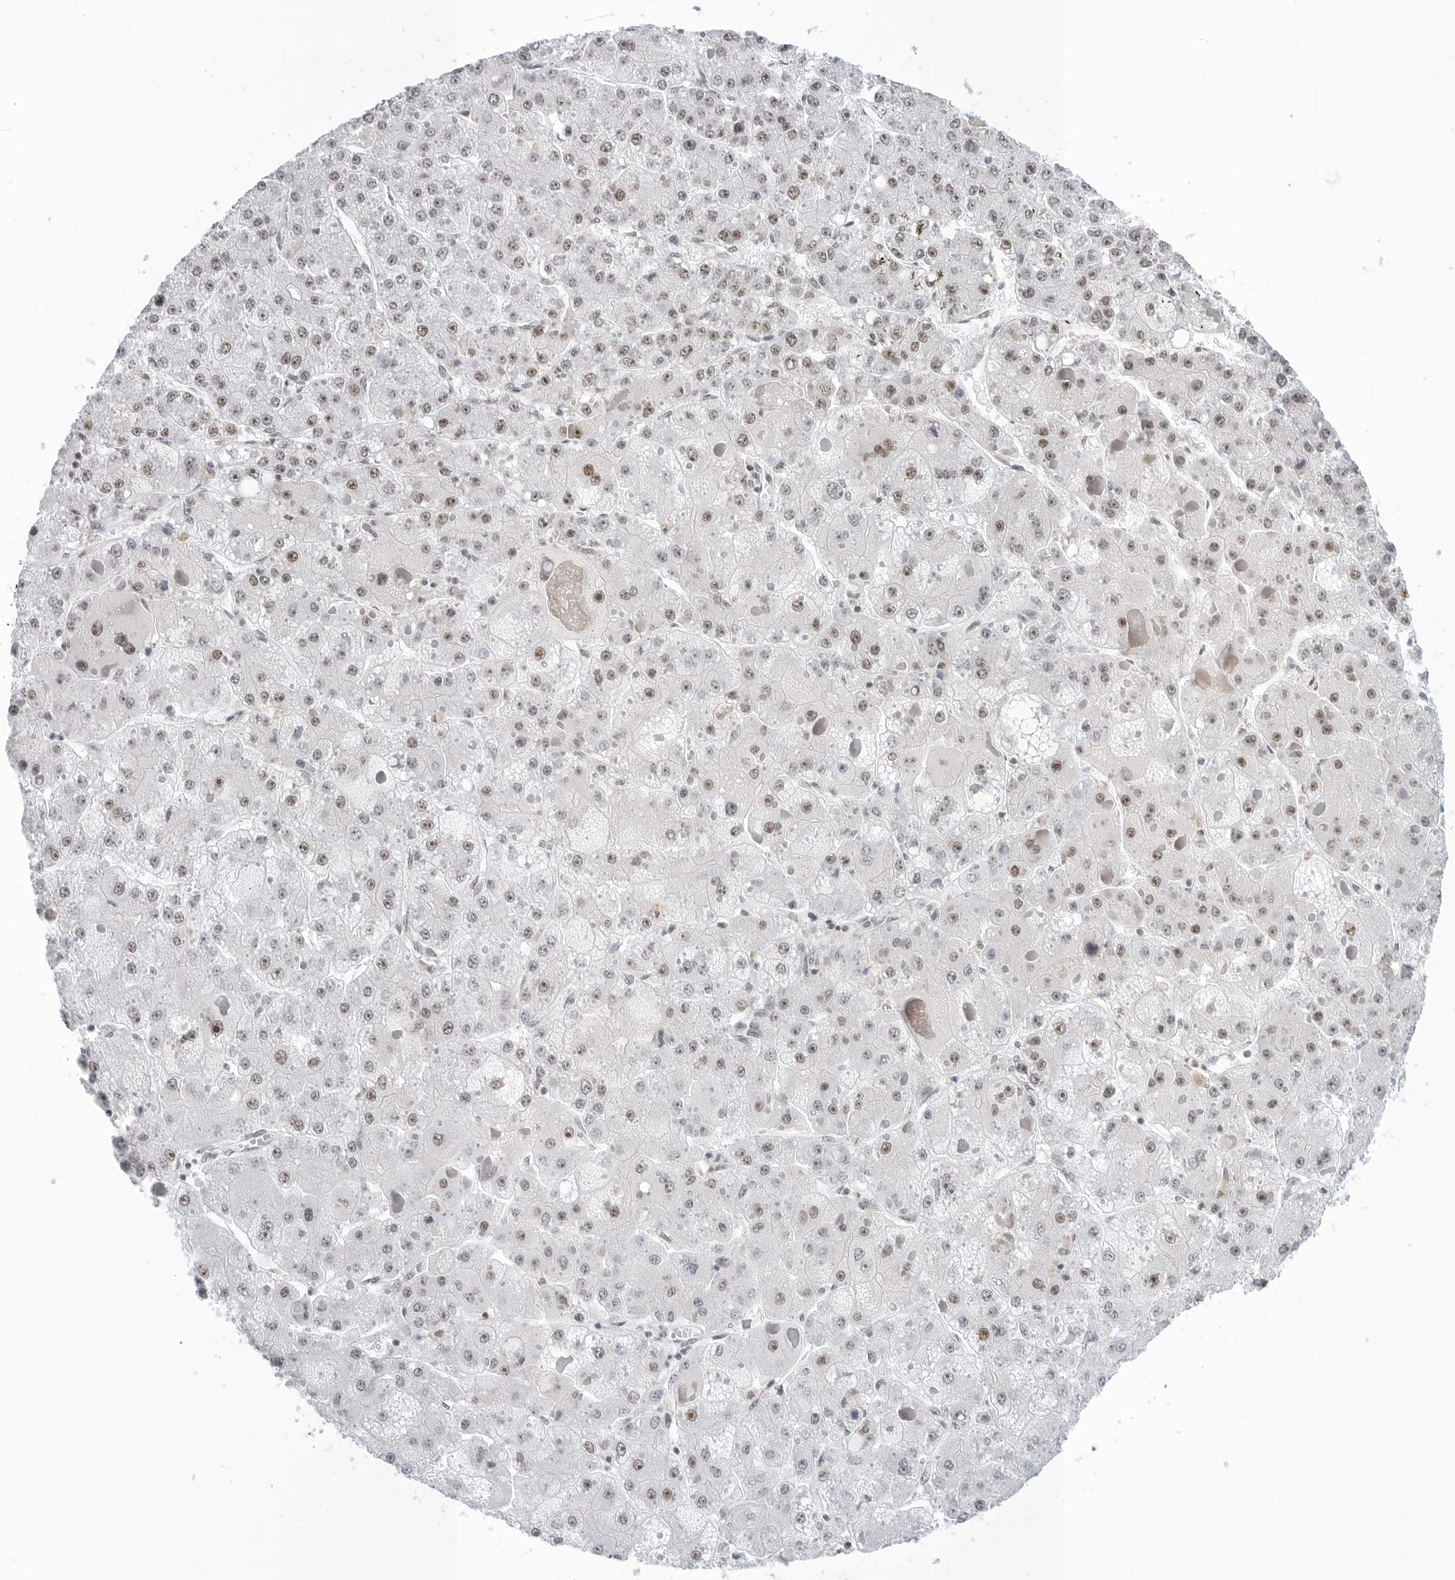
{"staining": {"intensity": "weak", "quantity": "<25%", "location": "nuclear"}, "tissue": "liver cancer", "cell_type": "Tumor cells", "image_type": "cancer", "snomed": [{"axis": "morphology", "description": "Carcinoma, Hepatocellular, NOS"}, {"axis": "topography", "description": "Liver"}], "caption": "Immunohistochemistry of human liver cancer displays no expression in tumor cells. (DAB IHC with hematoxylin counter stain).", "gene": "WRAP53", "patient": {"sex": "female", "age": 73}}